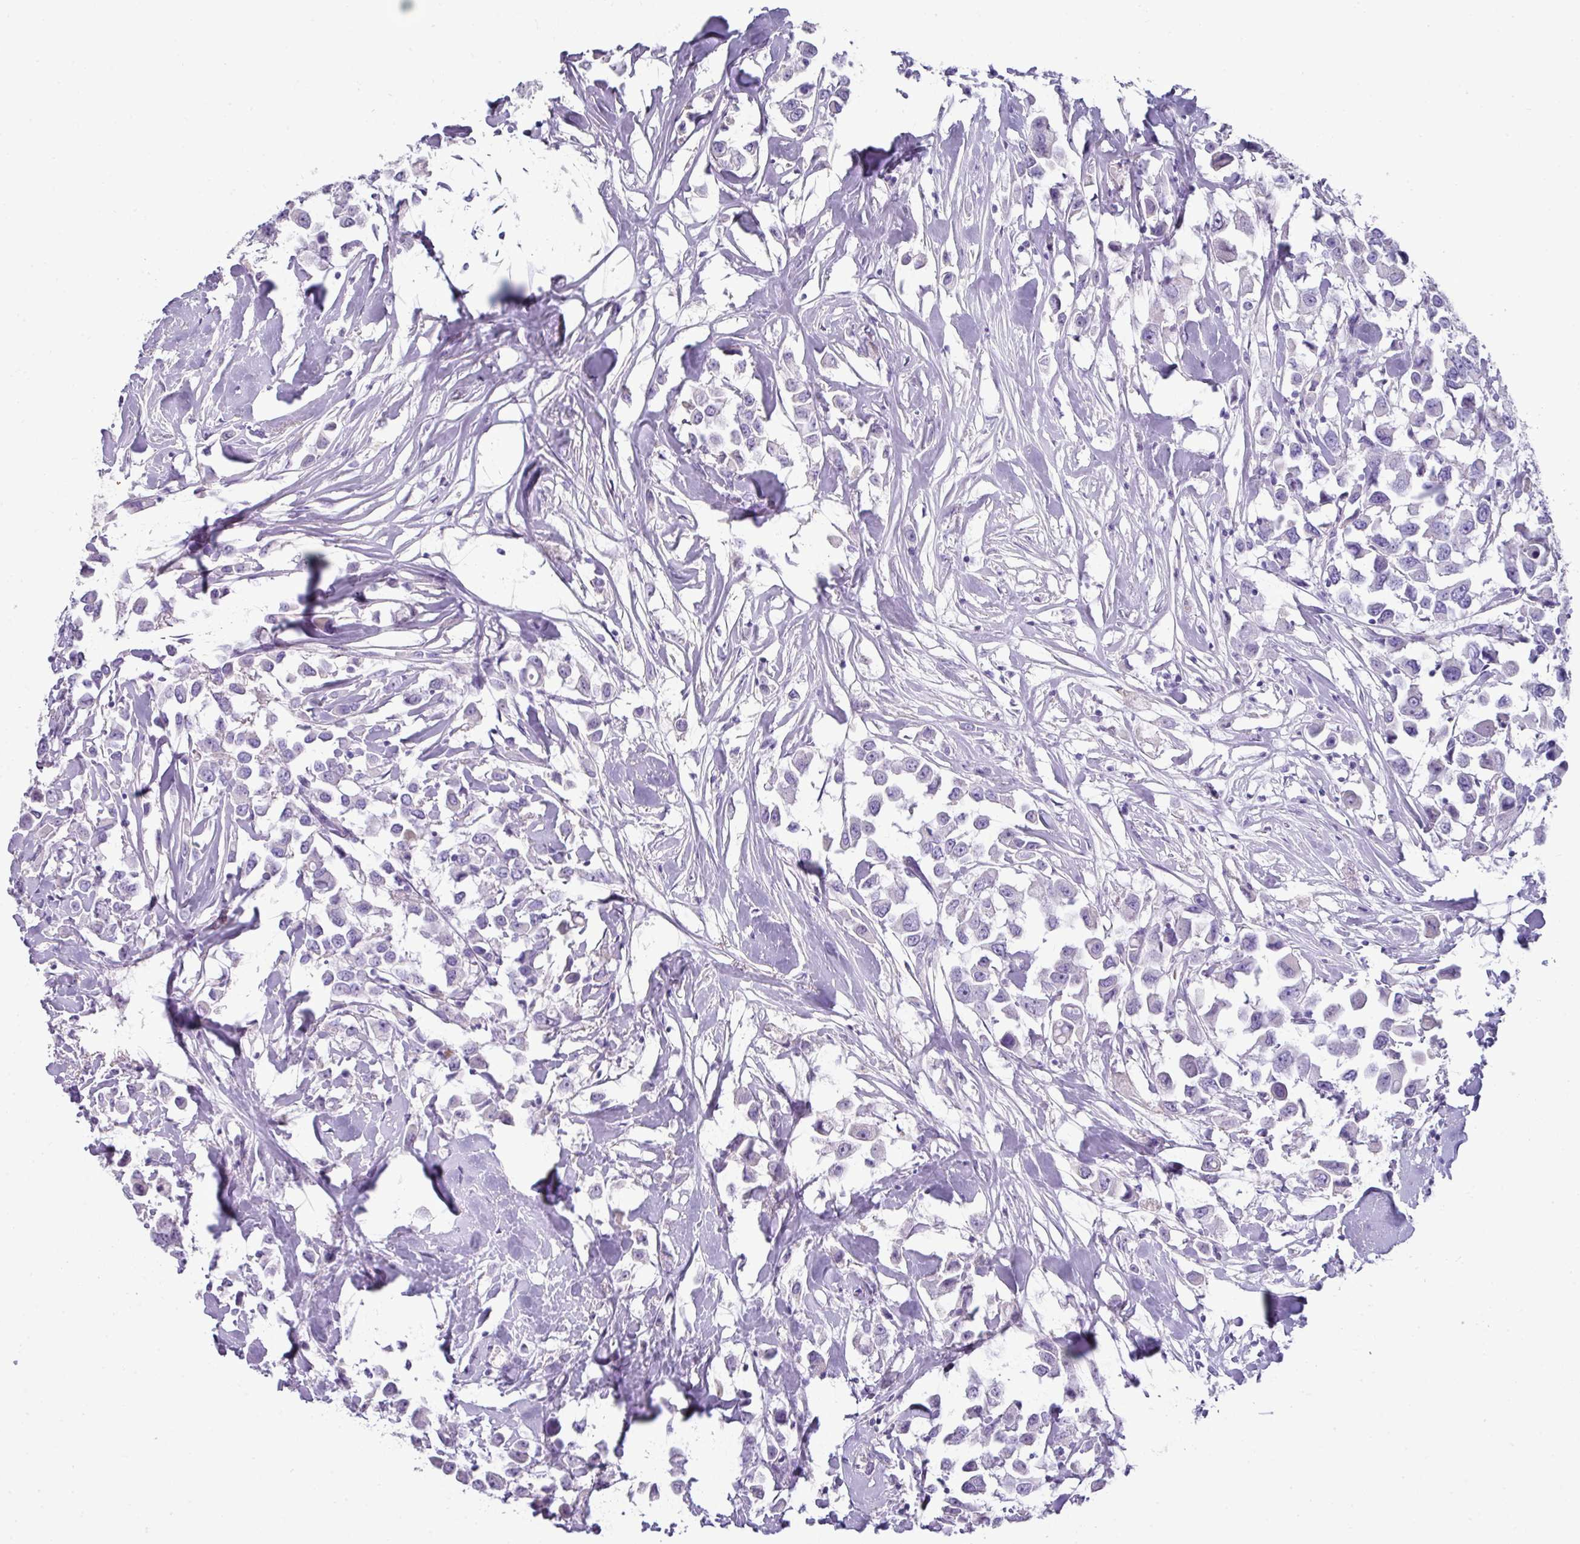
{"staining": {"intensity": "negative", "quantity": "none", "location": "none"}, "tissue": "breast cancer", "cell_type": "Tumor cells", "image_type": "cancer", "snomed": [{"axis": "morphology", "description": "Duct carcinoma"}, {"axis": "topography", "description": "Breast"}], "caption": "IHC histopathology image of human infiltrating ductal carcinoma (breast) stained for a protein (brown), which demonstrates no staining in tumor cells.", "gene": "GSTA3", "patient": {"sex": "female", "age": 61}}